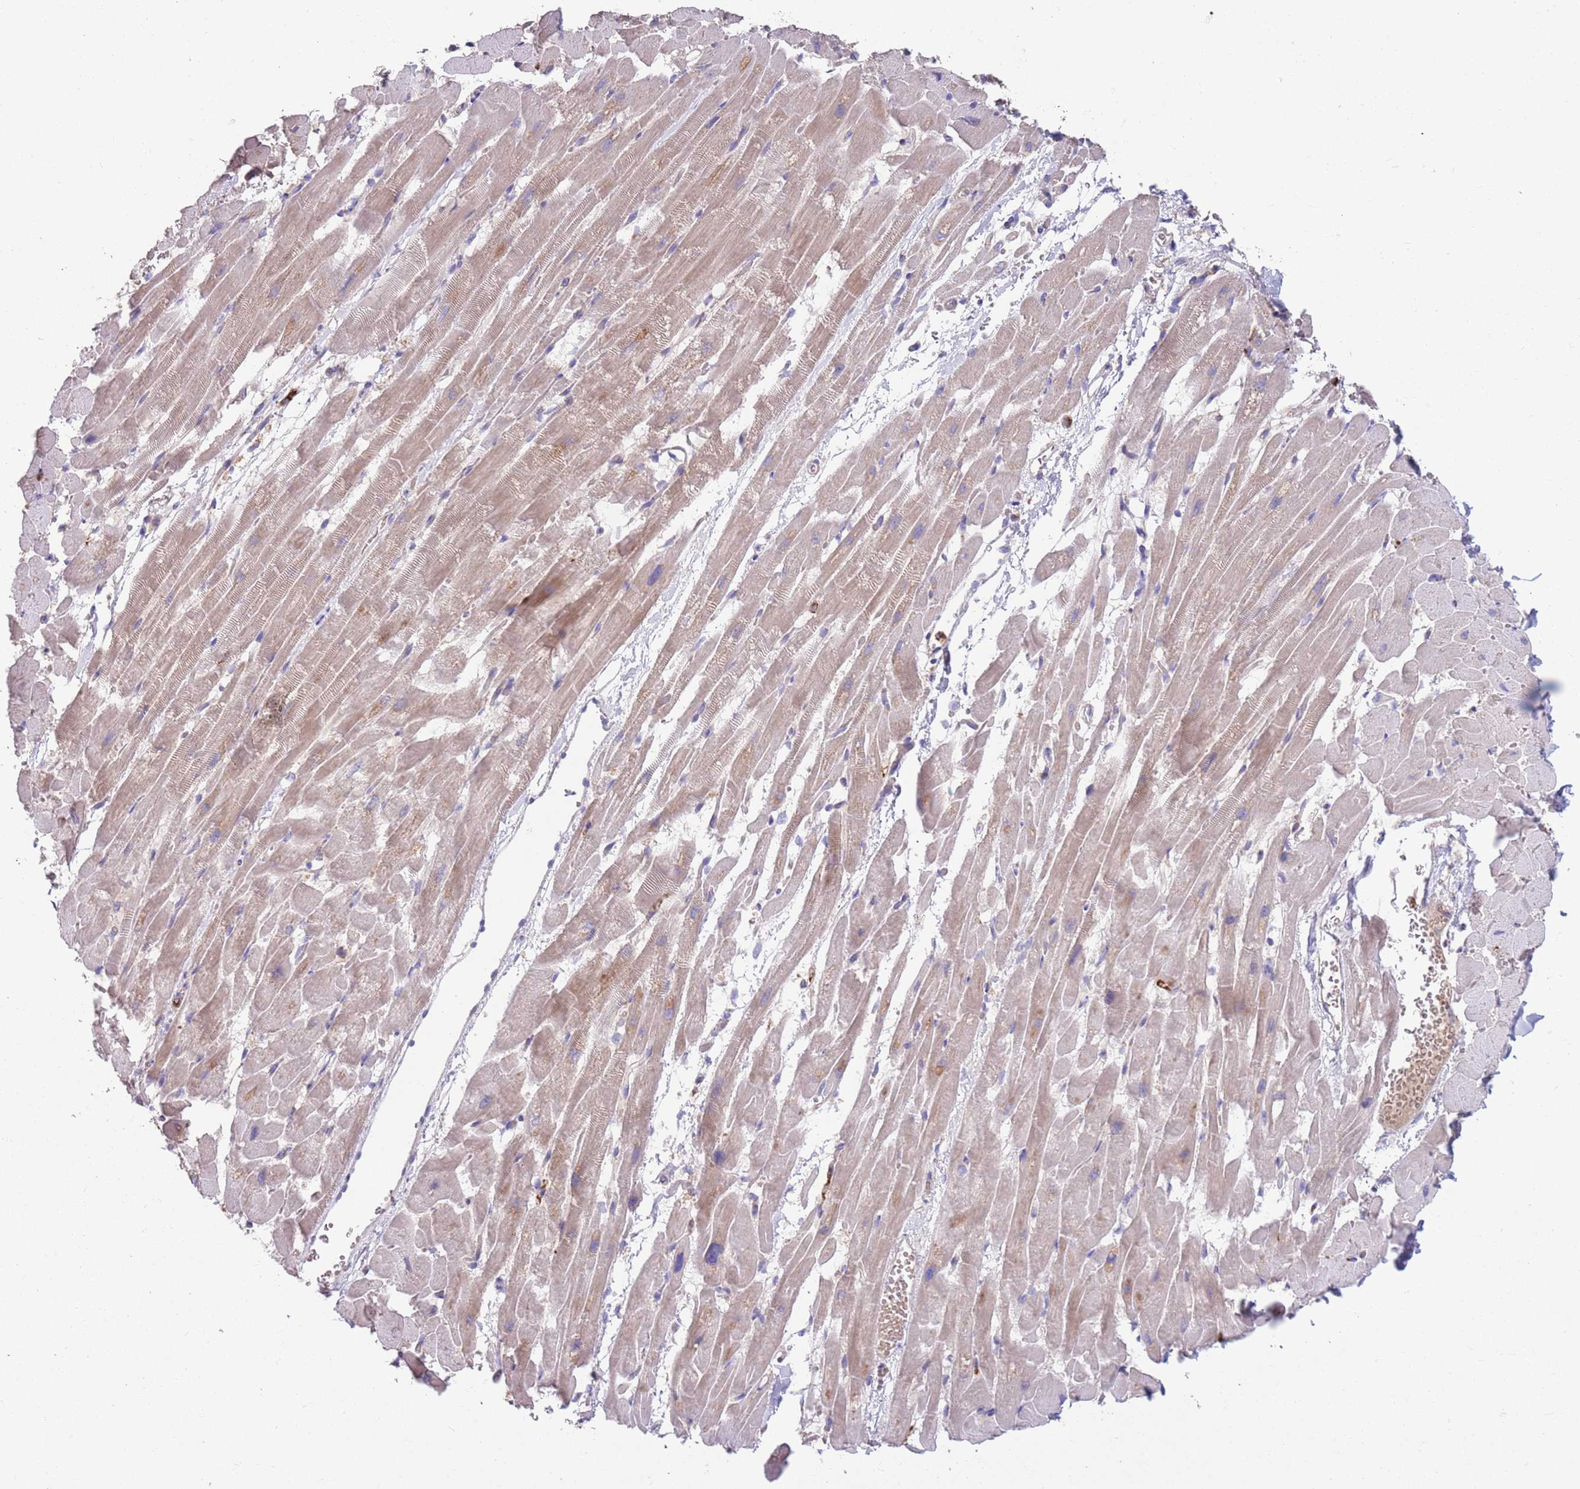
{"staining": {"intensity": "weak", "quantity": "25%-75%", "location": "cytoplasmic/membranous"}, "tissue": "heart muscle", "cell_type": "Cardiomyocytes", "image_type": "normal", "snomed": [{"axis": "morphology", "description": "Normal tissue, NOS"}, {"axis": "topography", "description": "Heart"}], "caption": "Protein expression analysis of normal heart muscle shows weak cytoplasmic/membranous staining in approximately 25%-75% of cardiomyocytes.", "gene": "DDT", "patient": {"sex": "male", "age": 37}}